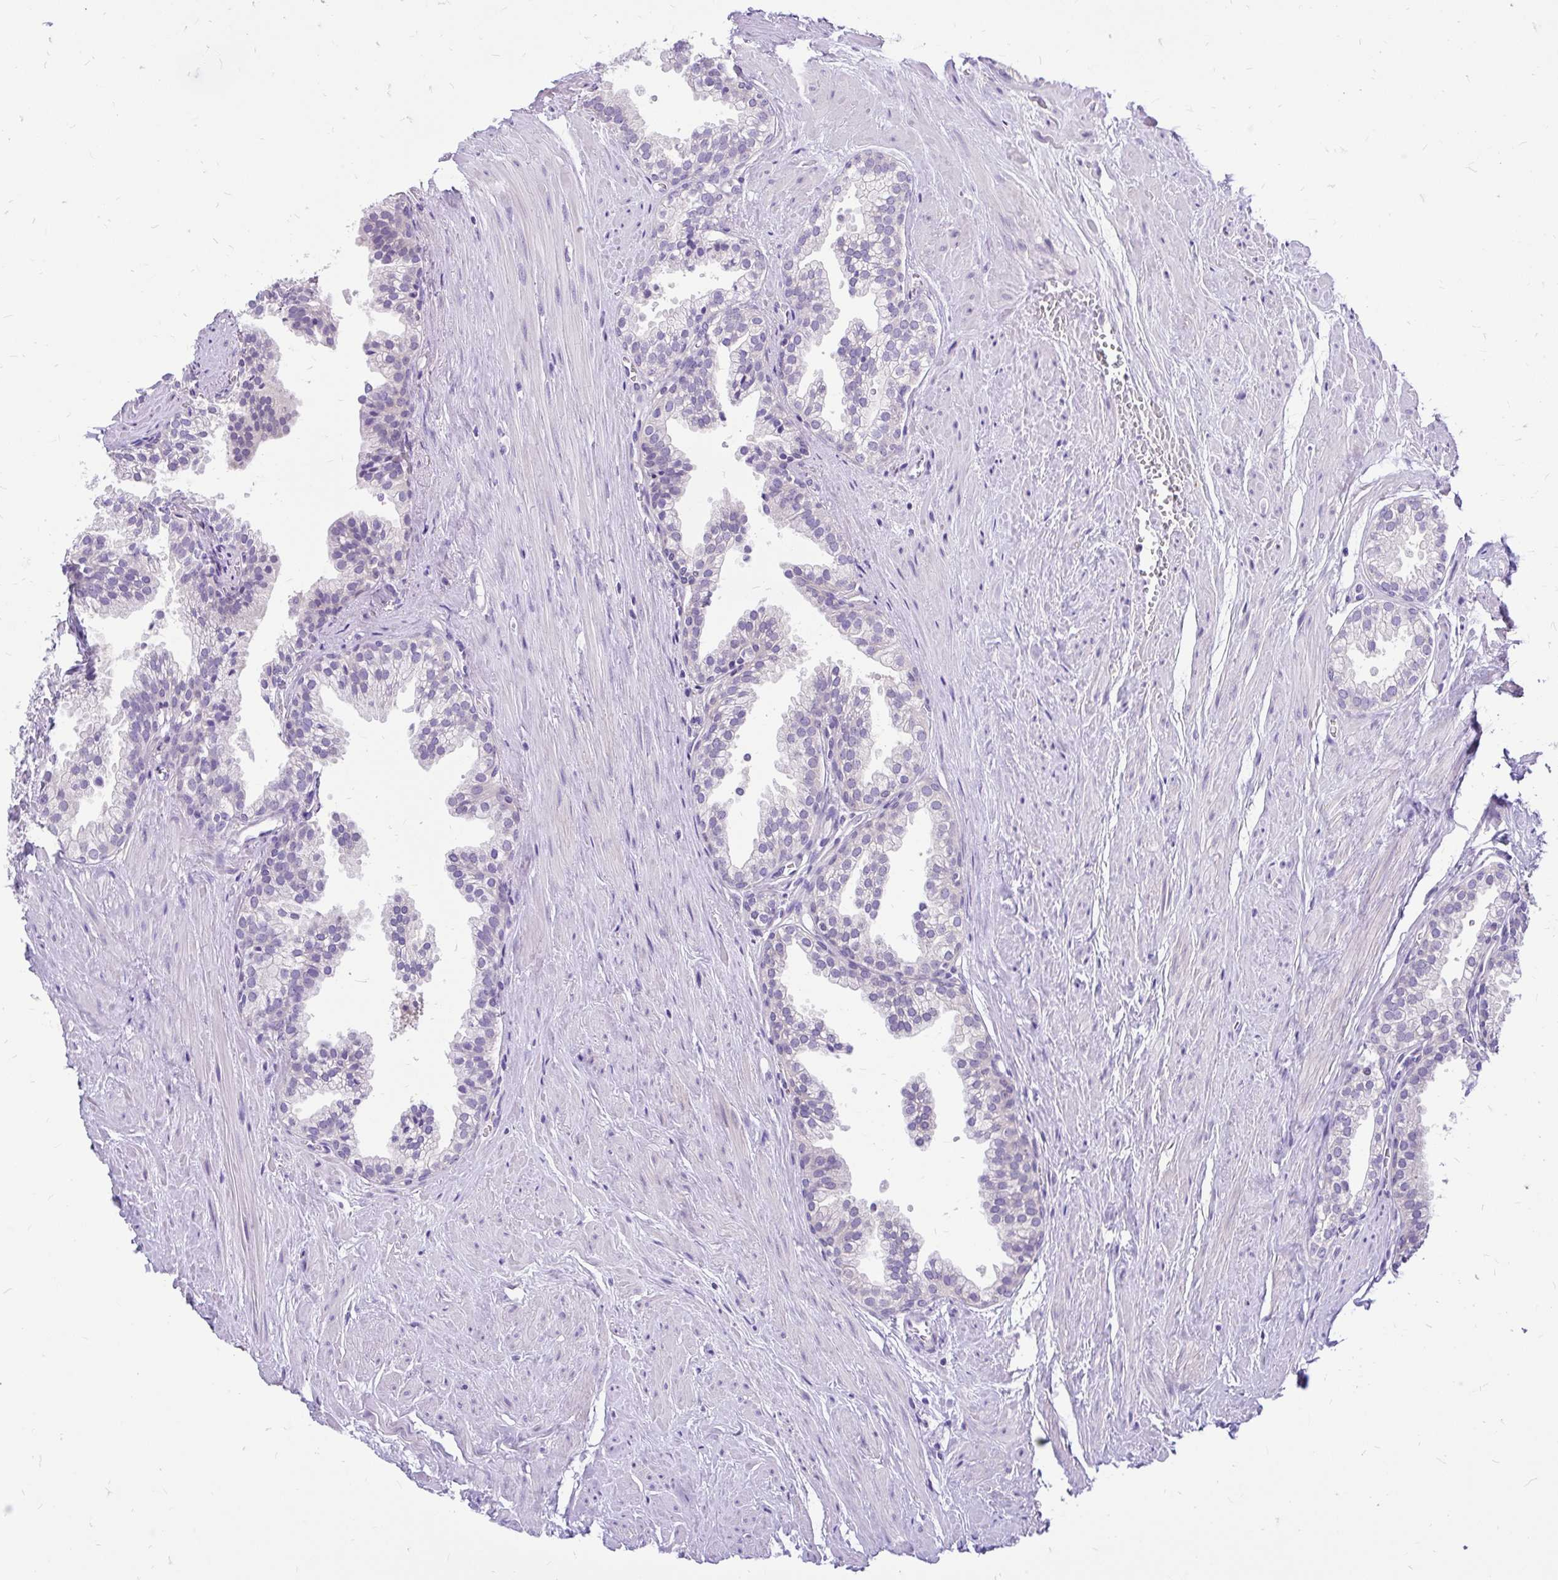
{"staining": {"intensity": "negative", "quantity": "none", "location": "none"}, "tissue": "prostate", "cell_type": "Glandular cells", "image_type": "normal", "snomed": [{"axis": "morphology", "description": "Normal tissue, NOS"}, {"axis": "topography", "description": "Prostate"}, {"axis": "topography", "description": "Peripheral nerve tissue"}], "caption": "Protein analysis of unremarkable prostate demonstrates no significant expression in glandular cells.", "gene": "MAP1LC3A", "patient": {"sex": "male", "age": 55}}